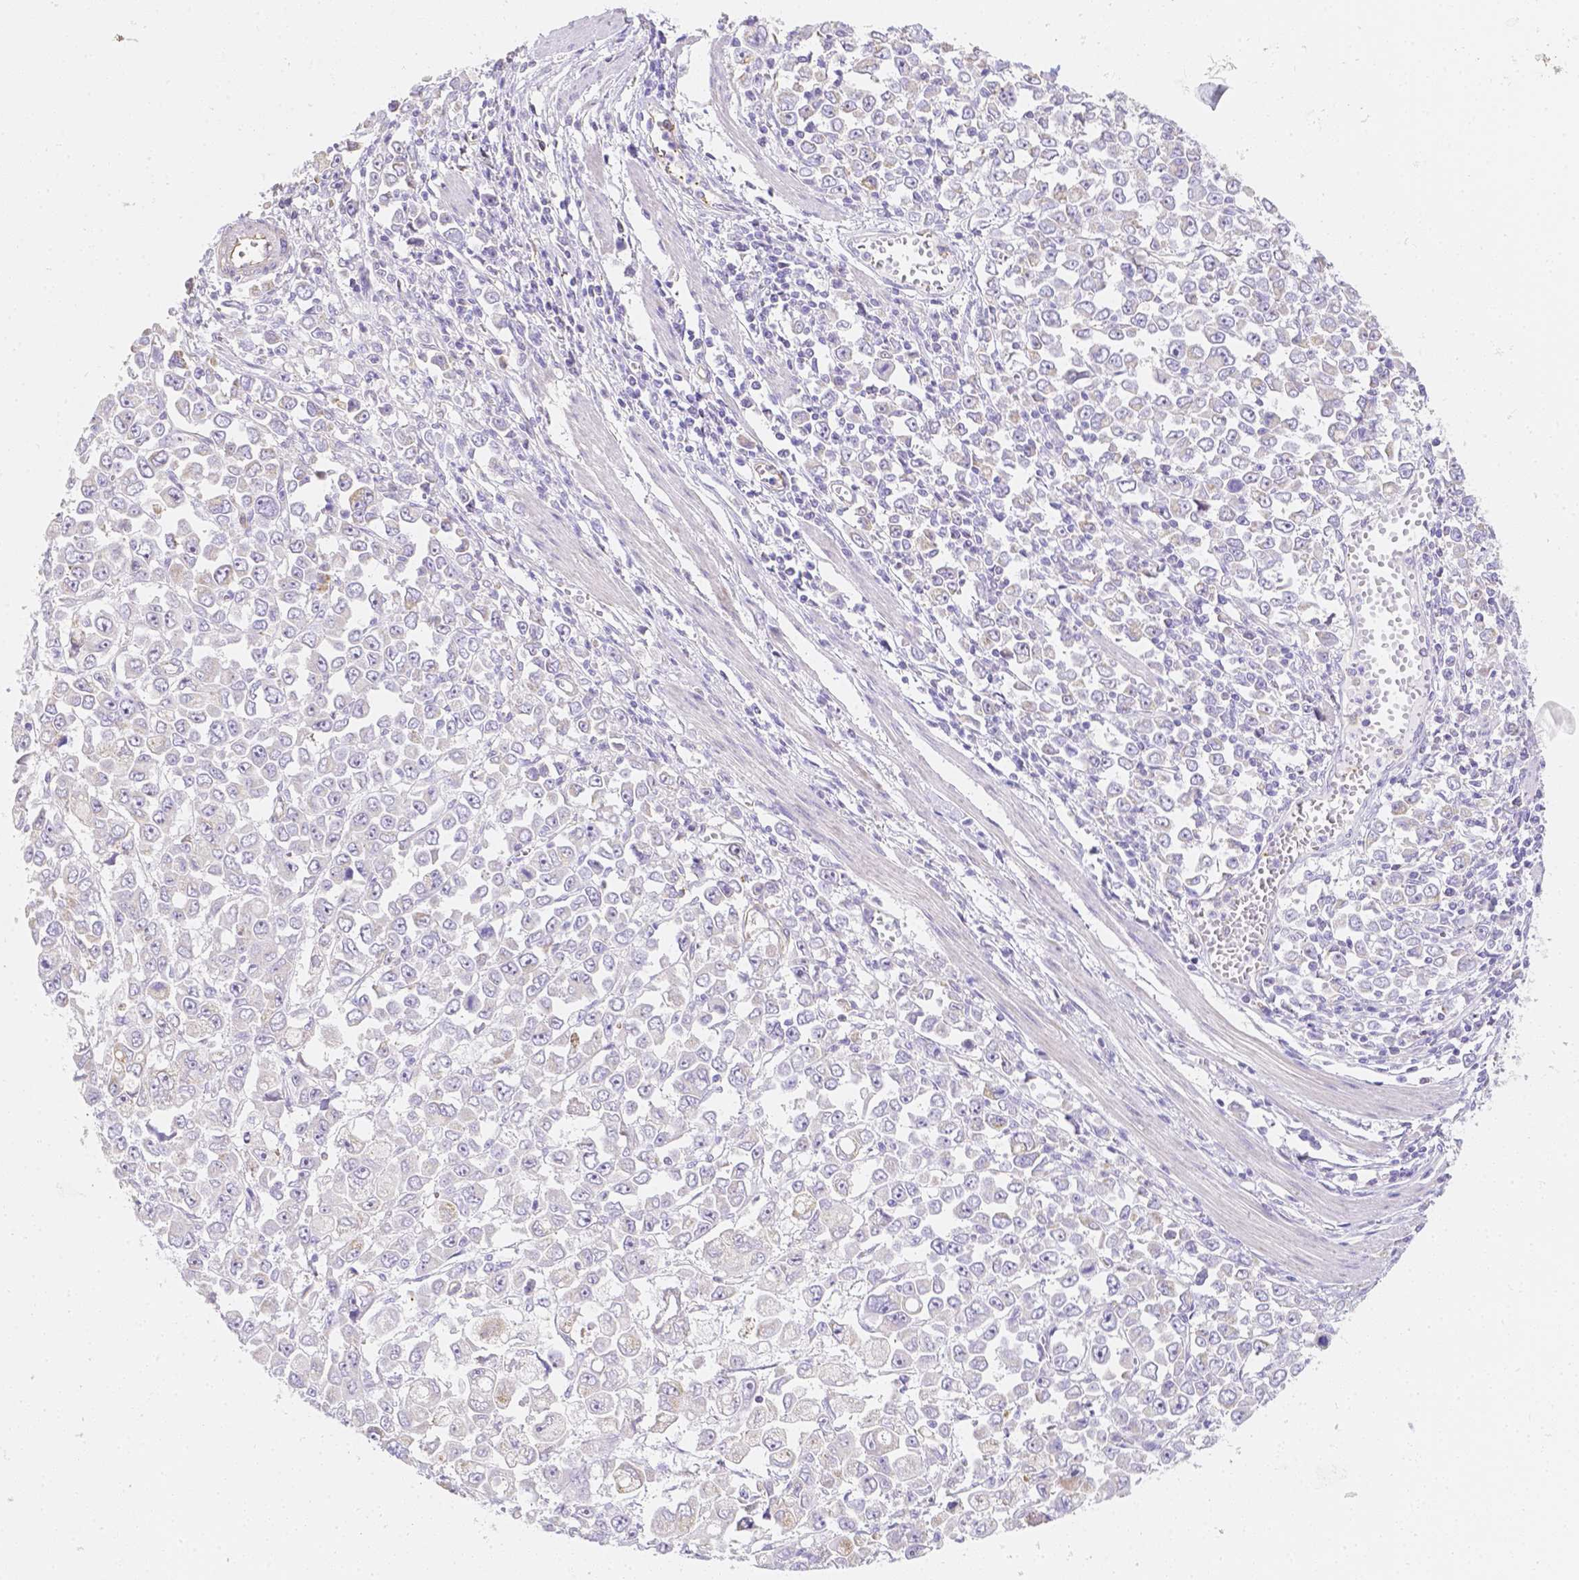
{"staining": {"intensity": "negative", "quantity": "none", "location": "none"}, "tissue": "stomach cancer", "cell_type": "Tumor cells", "image_type": "cancer", "snomed": [{"axis": "morphology", "description": "Adenocarcinoma, NOS"}, {"axis": "topography", "description": "Stomach, upper"}], "caption": "High power microscopy image of an IHC image of stomach cancer, revealing no significant expression in tumor cells. Nuclei are stained in blue.", "gene": "ASAH2", "patient": {"sex": "male", "age": 70}}